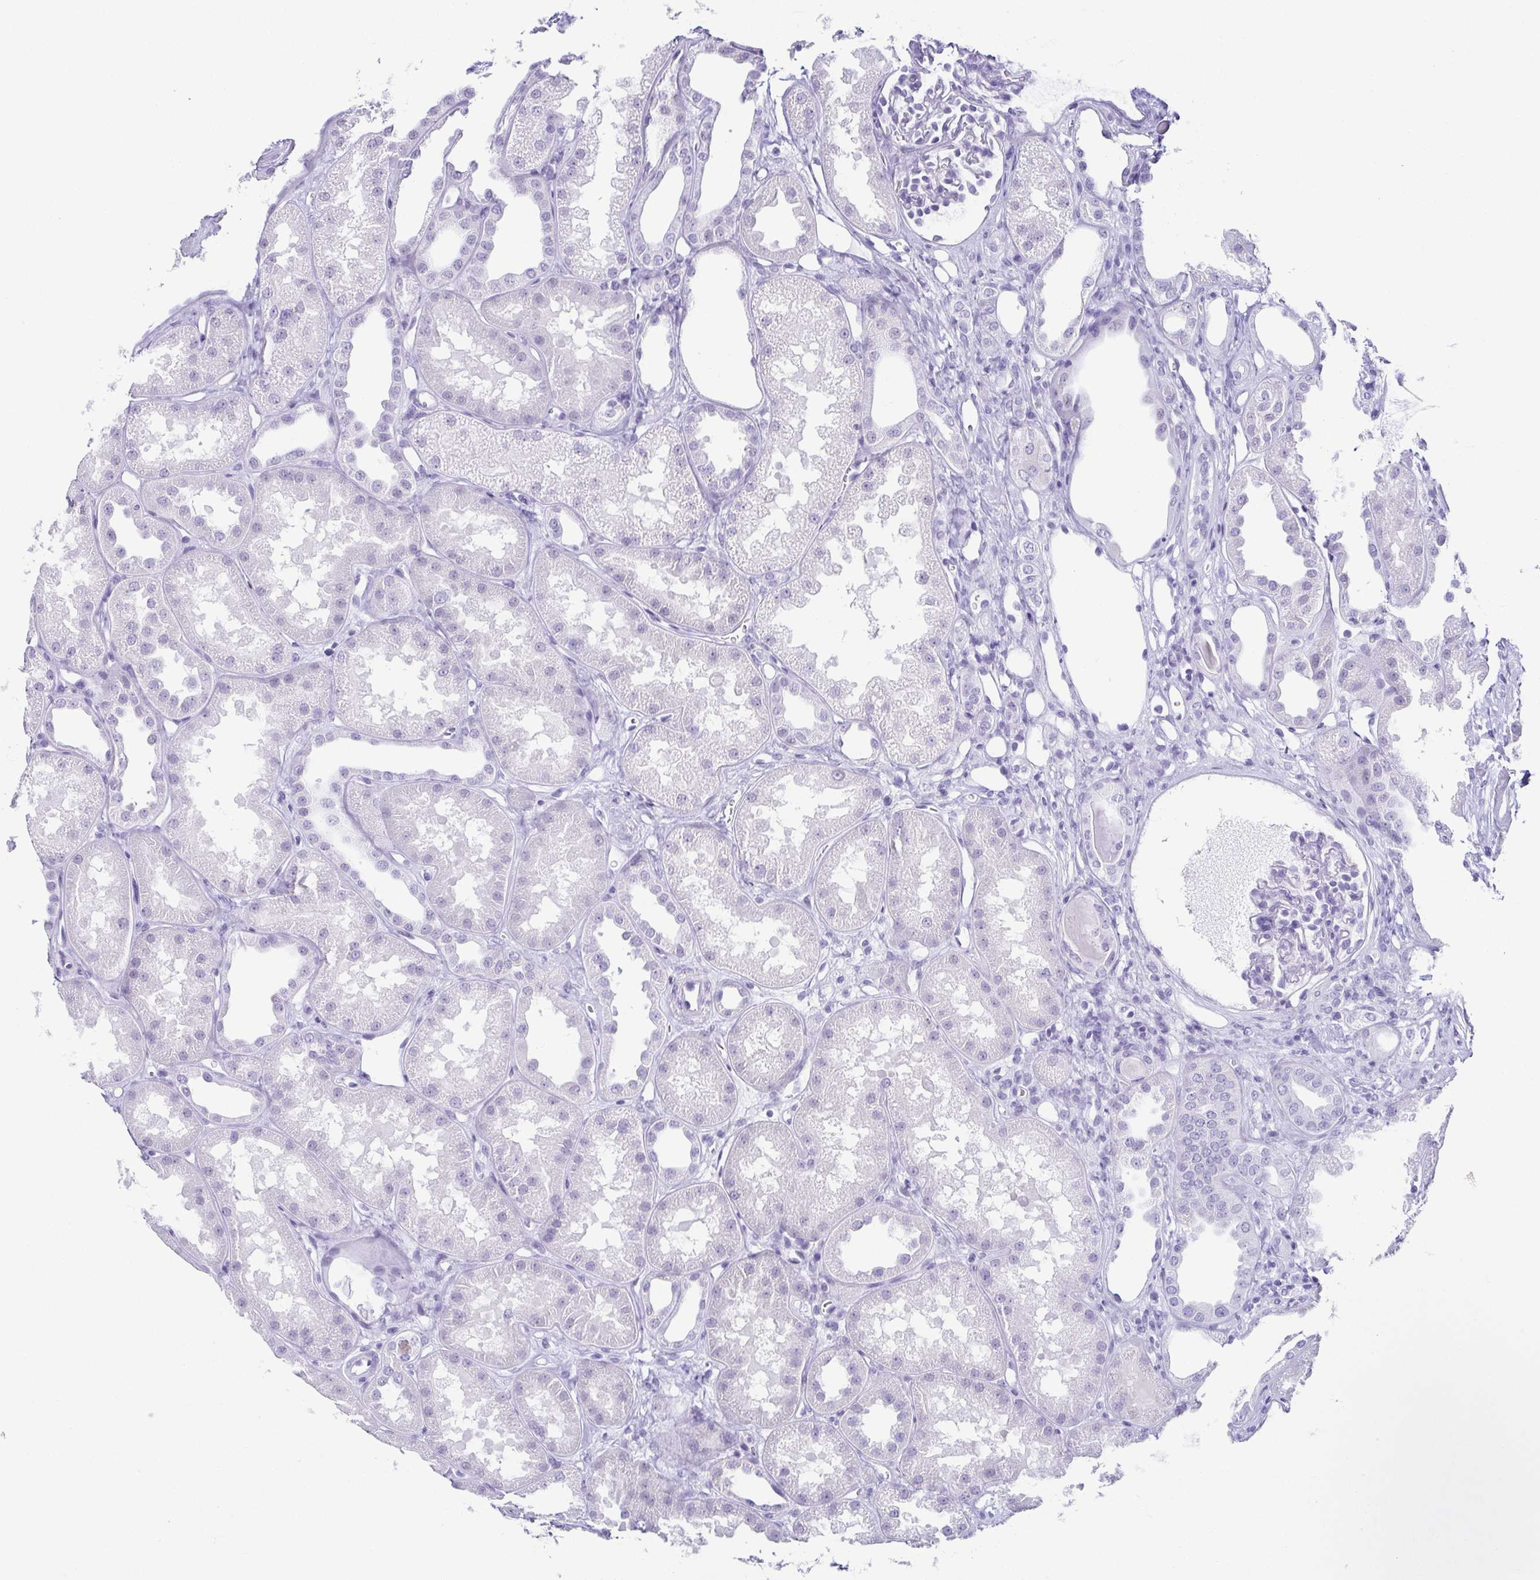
{"staining": {"intensity": "negative", "quantity": "none", "location": "none"}, "tissue": "kidney", "cell_type": "Cells in glomeruli", "image_type": "normal", "snomed": [{"axis": "morphology", "description": "Normal tissue, NOS"}, {"axis": "topography", "description": "Kidney"}], "caption": "The image exhibits no staining of cells in glomeruli in normal kidney. The staining was performed using DAB to visualize the protein expression in brown, while the nuclei were stained in blue with hematoxylin (Magnification: 20x).", "gene": "ESX1", "patient": {"sex": "male", "age": 61}}